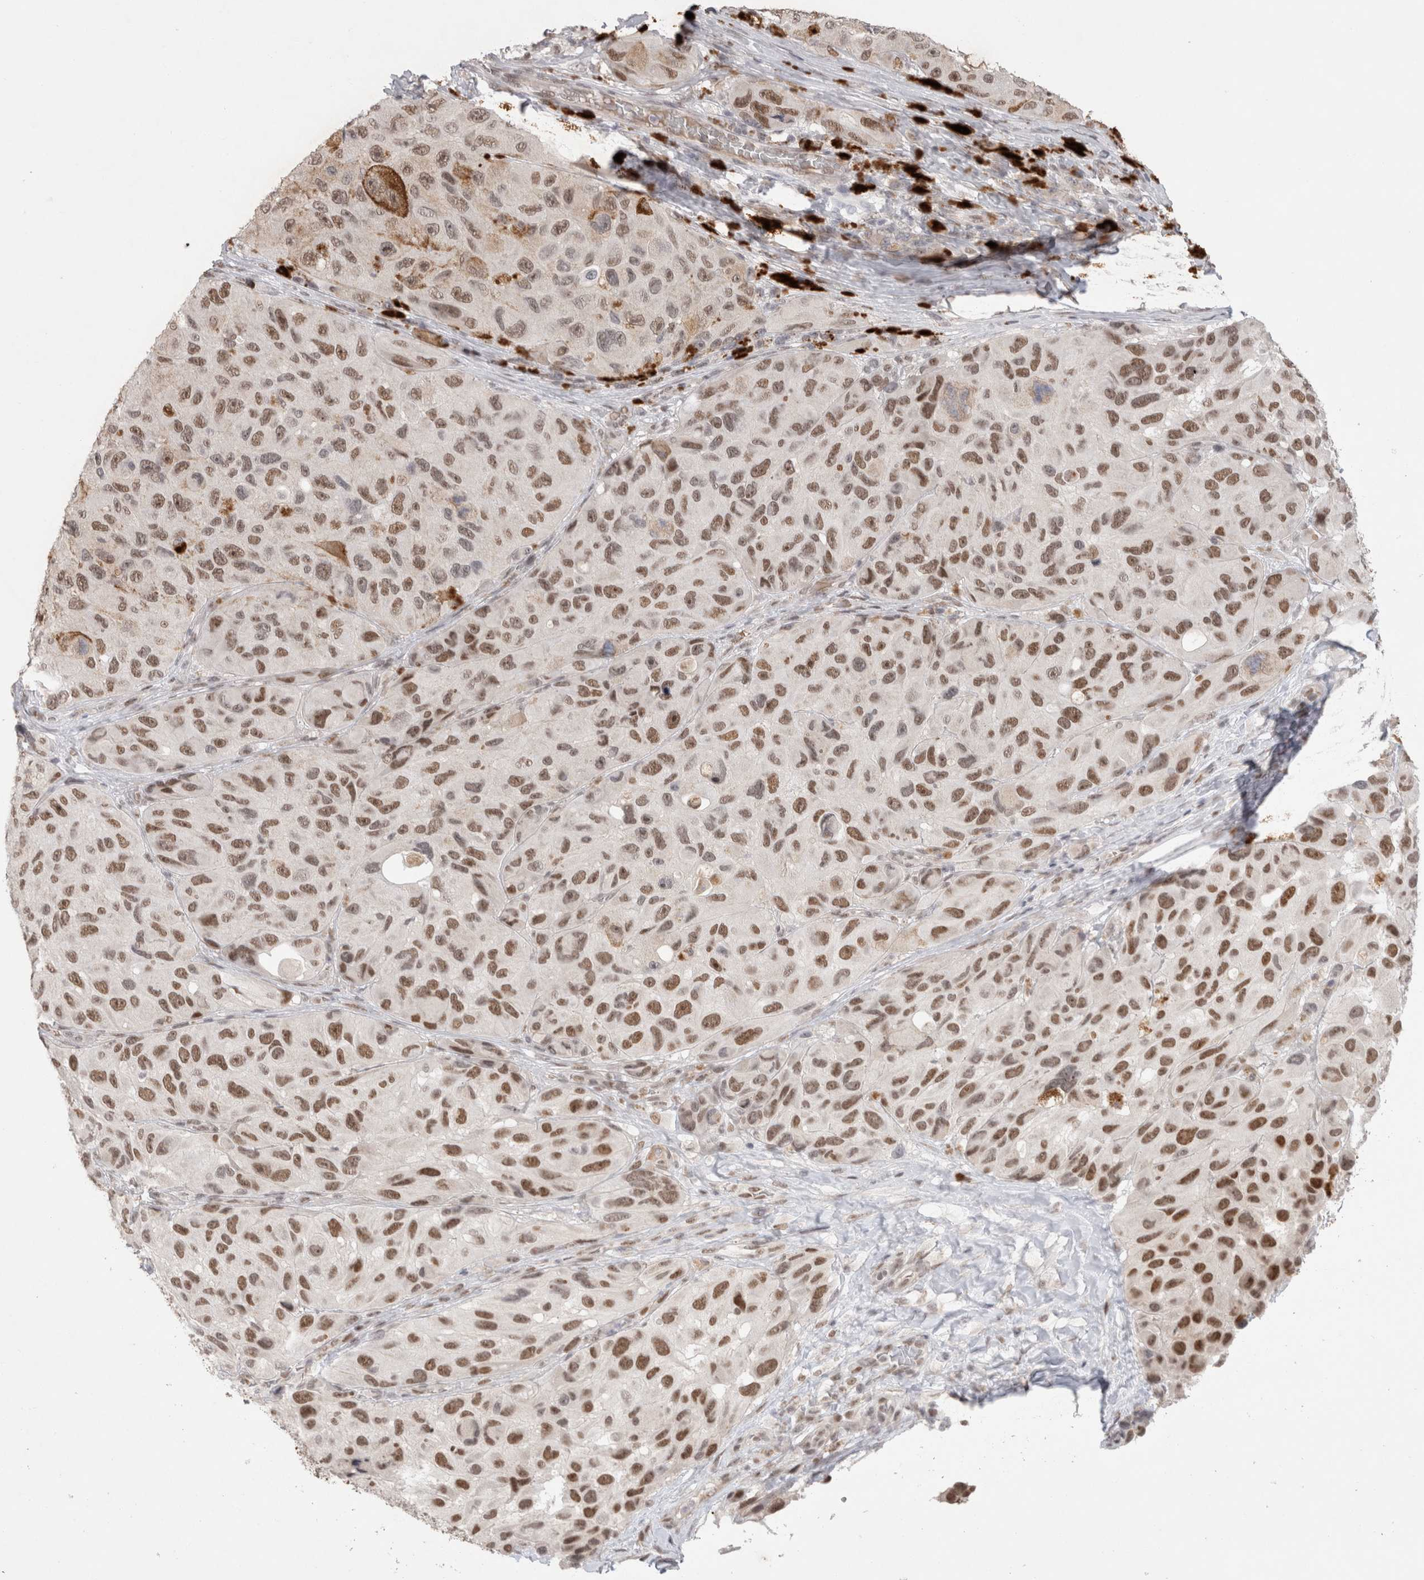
{"staining": {"intensity": "moderate", "quantity": ">75%", "location": "nuclear"}, "tissue": "melanoma", "cell_type": "Tumor cells", "image_type": "cancer", "snomed": [{"axis": "morphology", "description": "Malignant melanoma, NOS"}, {"axis": "topography", "description": "Skin"}], "caption": "Malignant melanoma stained for a protein demonstrates moderate nuclear positivity in tumor cells. (DAB = brown stain, brightfield microscopy at high magnification).", "gene": "RECQL4", "patient": {"sex": "female", "age": 73}}